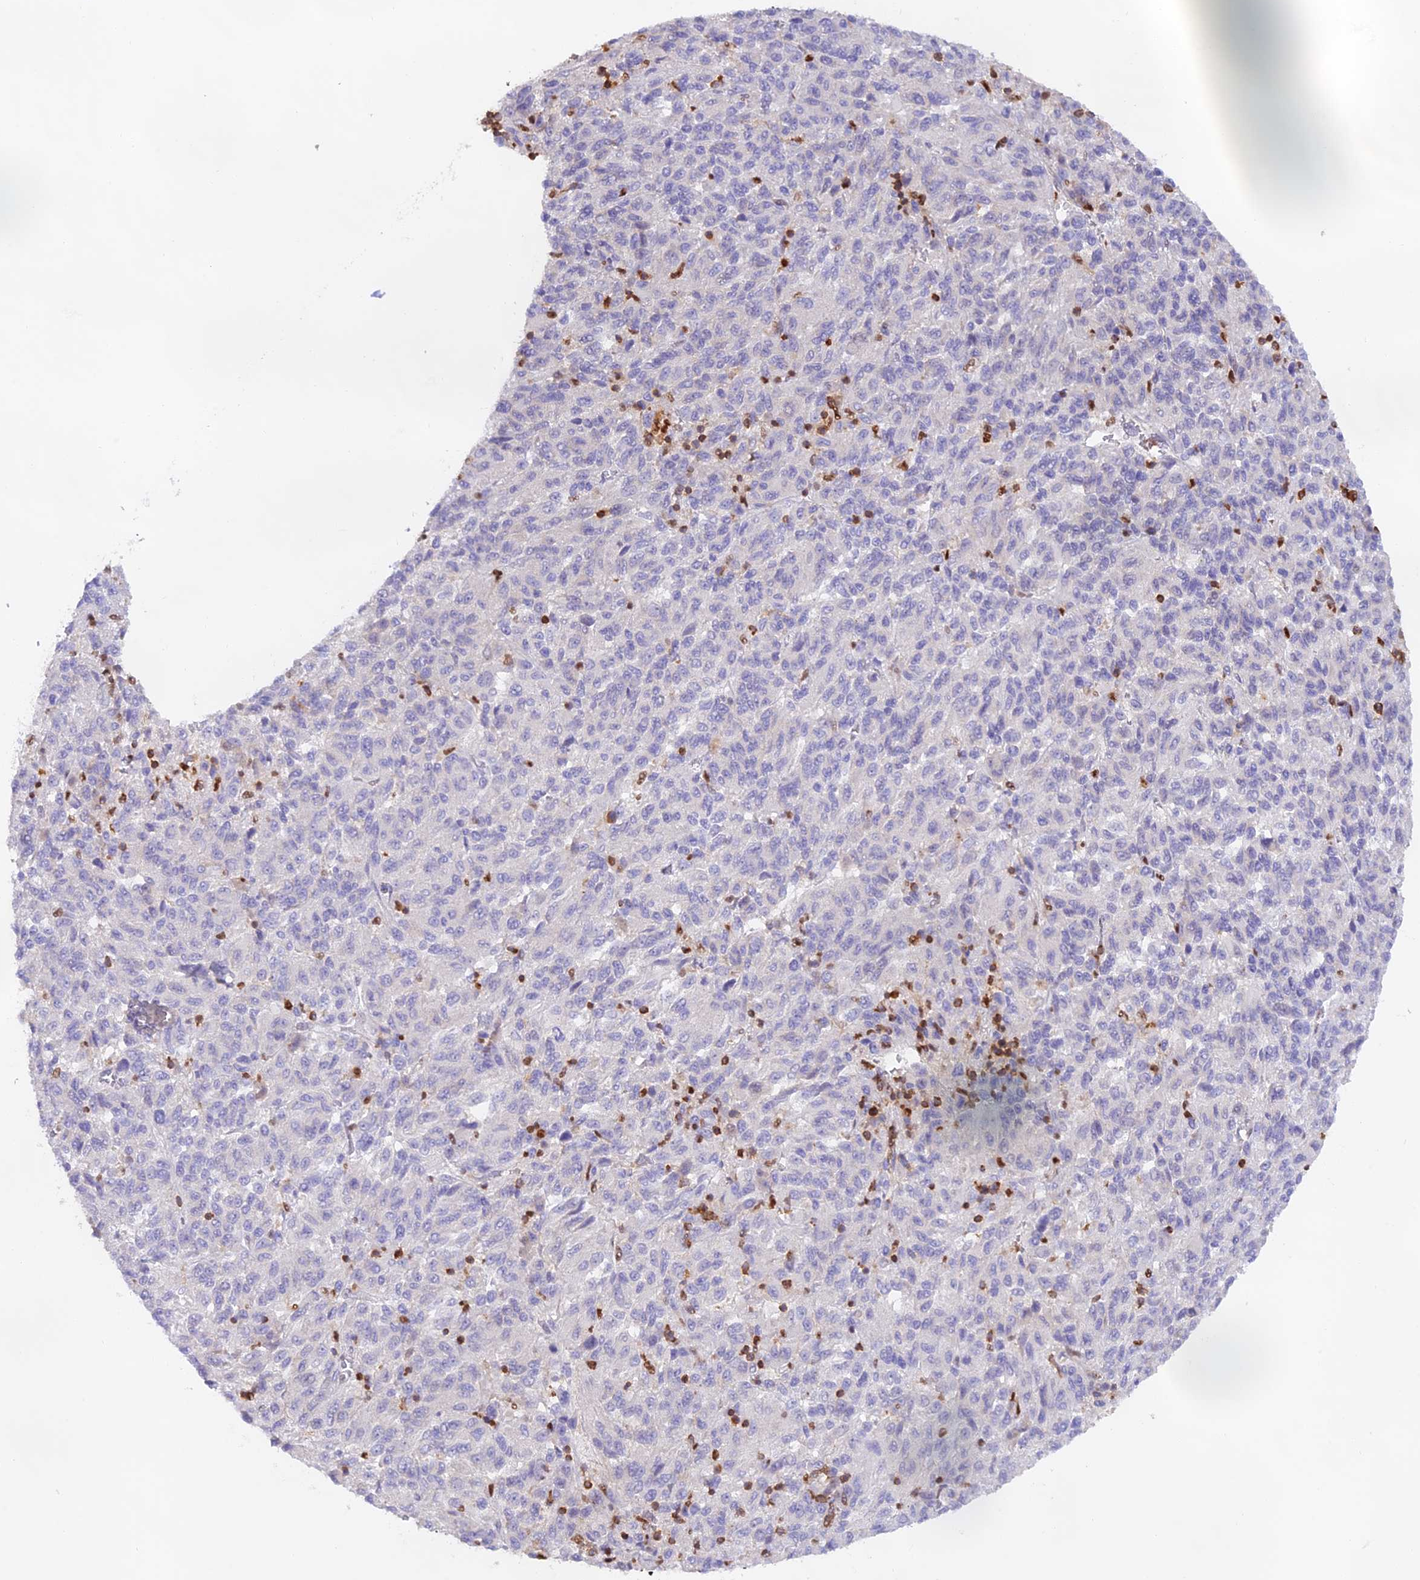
{"staining": {"intensity": "negative", "quantity": "none", "location": "none"}, "tissue": "melanoma", "cell_type": "Tumor cells", "image_type": "cancer", "snomed": [{"axis": "morphology", "description": "Malignant melanoma, Metastatic site"}, {"axis": "topography", "description": "Lung"}], "caption": "The image exhibits no staining of tumor cells in melanoma.", "gene": "DENND1C", "patient": {"sex": "male", "age": 64}}